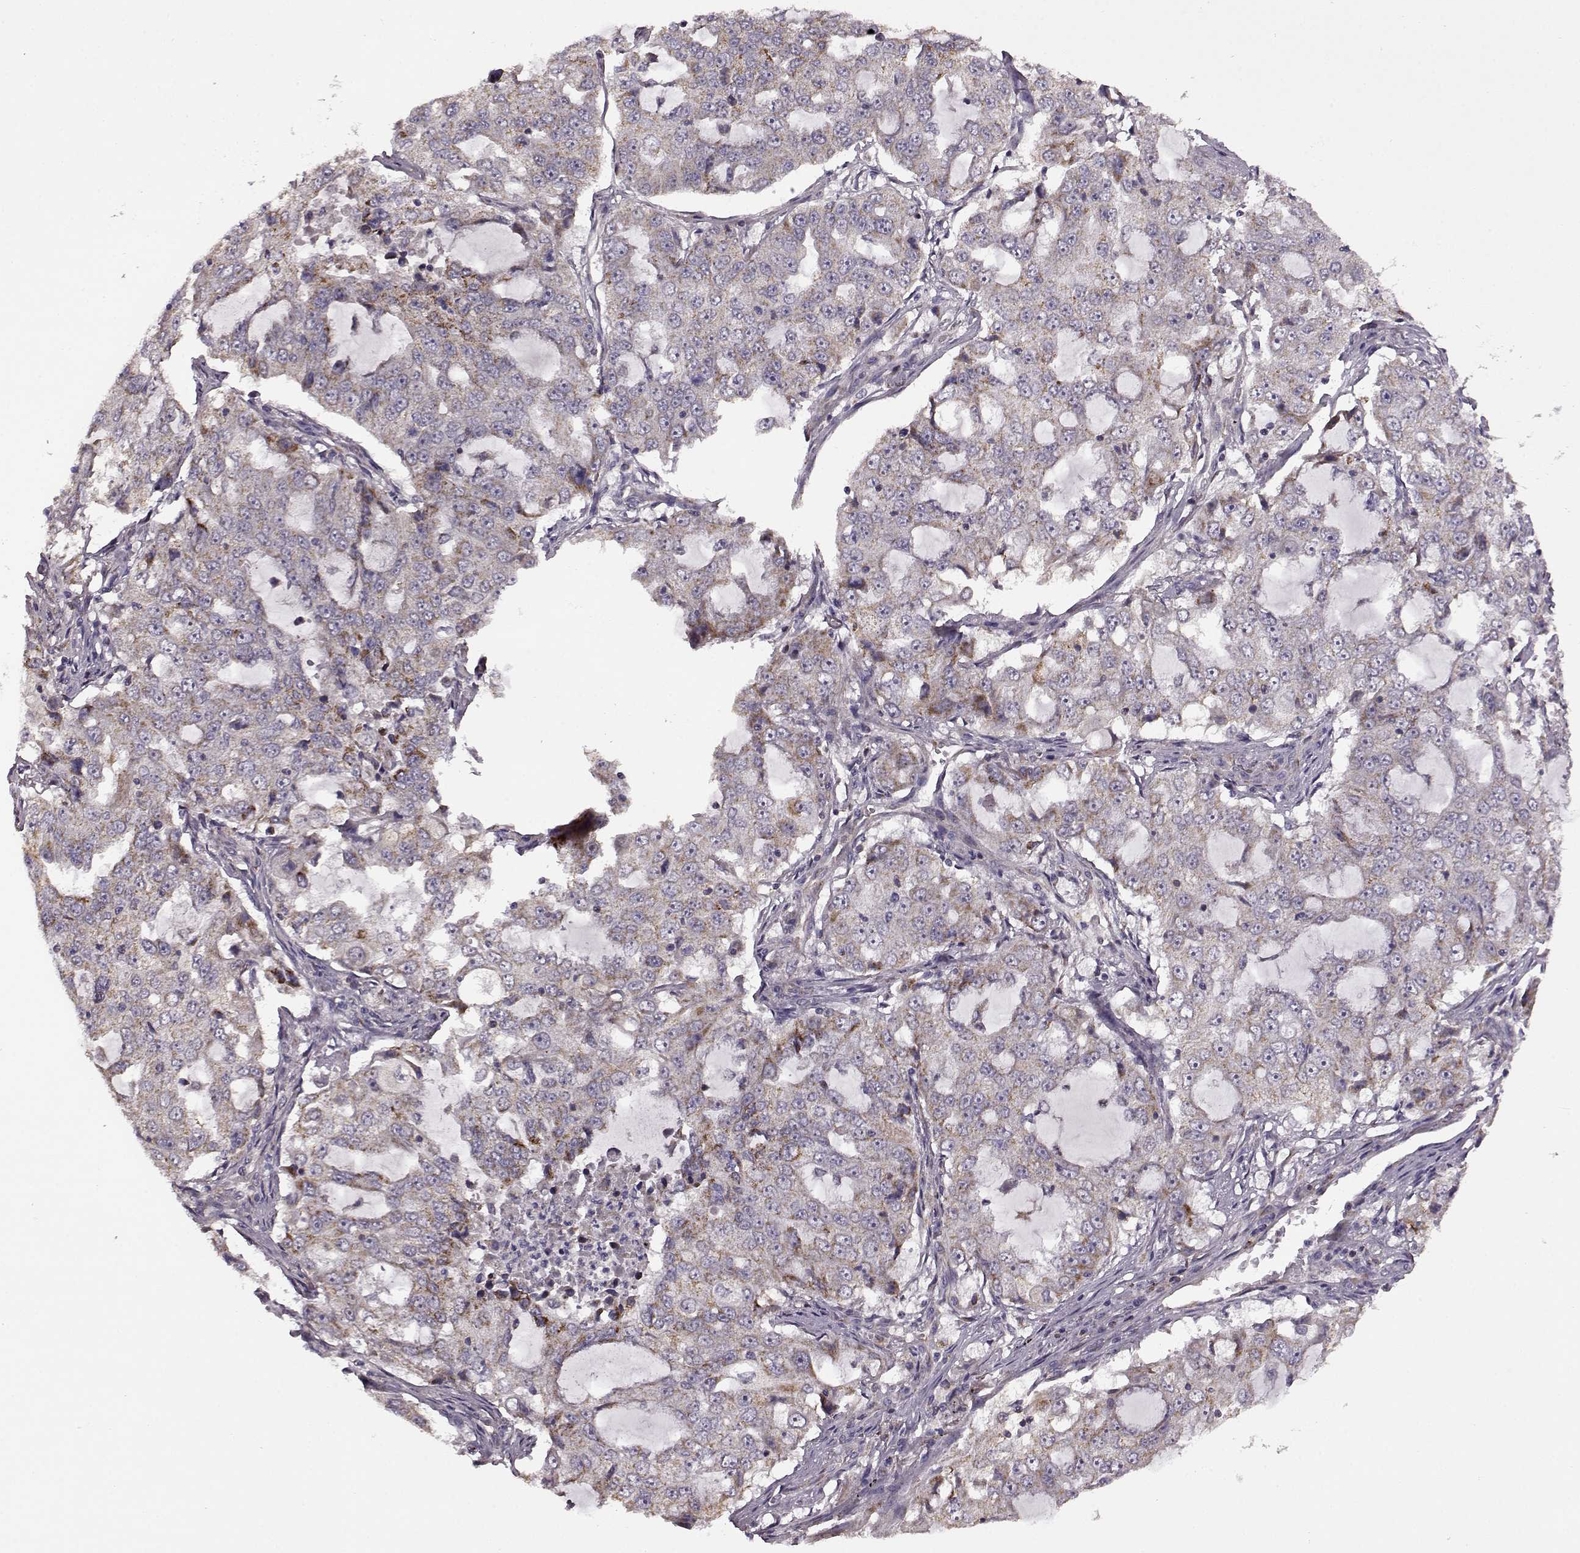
{"staining": {"intensity": "moderate", "quantity": ">75%", "location": "cytoplasmic/membranous"}, "tissue": "lung cancer", "cell_type": "Tumor cells", "image_type": "cancer", "snomed": [{"axis": "morphology", "description": "Adenocarcinoma, NOS"}, {"axis": "topography", "description": "Lung"}], "caption": "Adenocarcinoma (lung) was stained to show a protein in brown. There is medium levels of moderate cytoplasmic/membranous positivity in about >75% of tumor cells. The staining was performed using DAB to visualize the protein expression in brown, while the nuclei were stained in blue with hematoxylin (Magnification: 20x).", "gene": "MTSS1", "patient": {"sex": "female", "age": 61}}